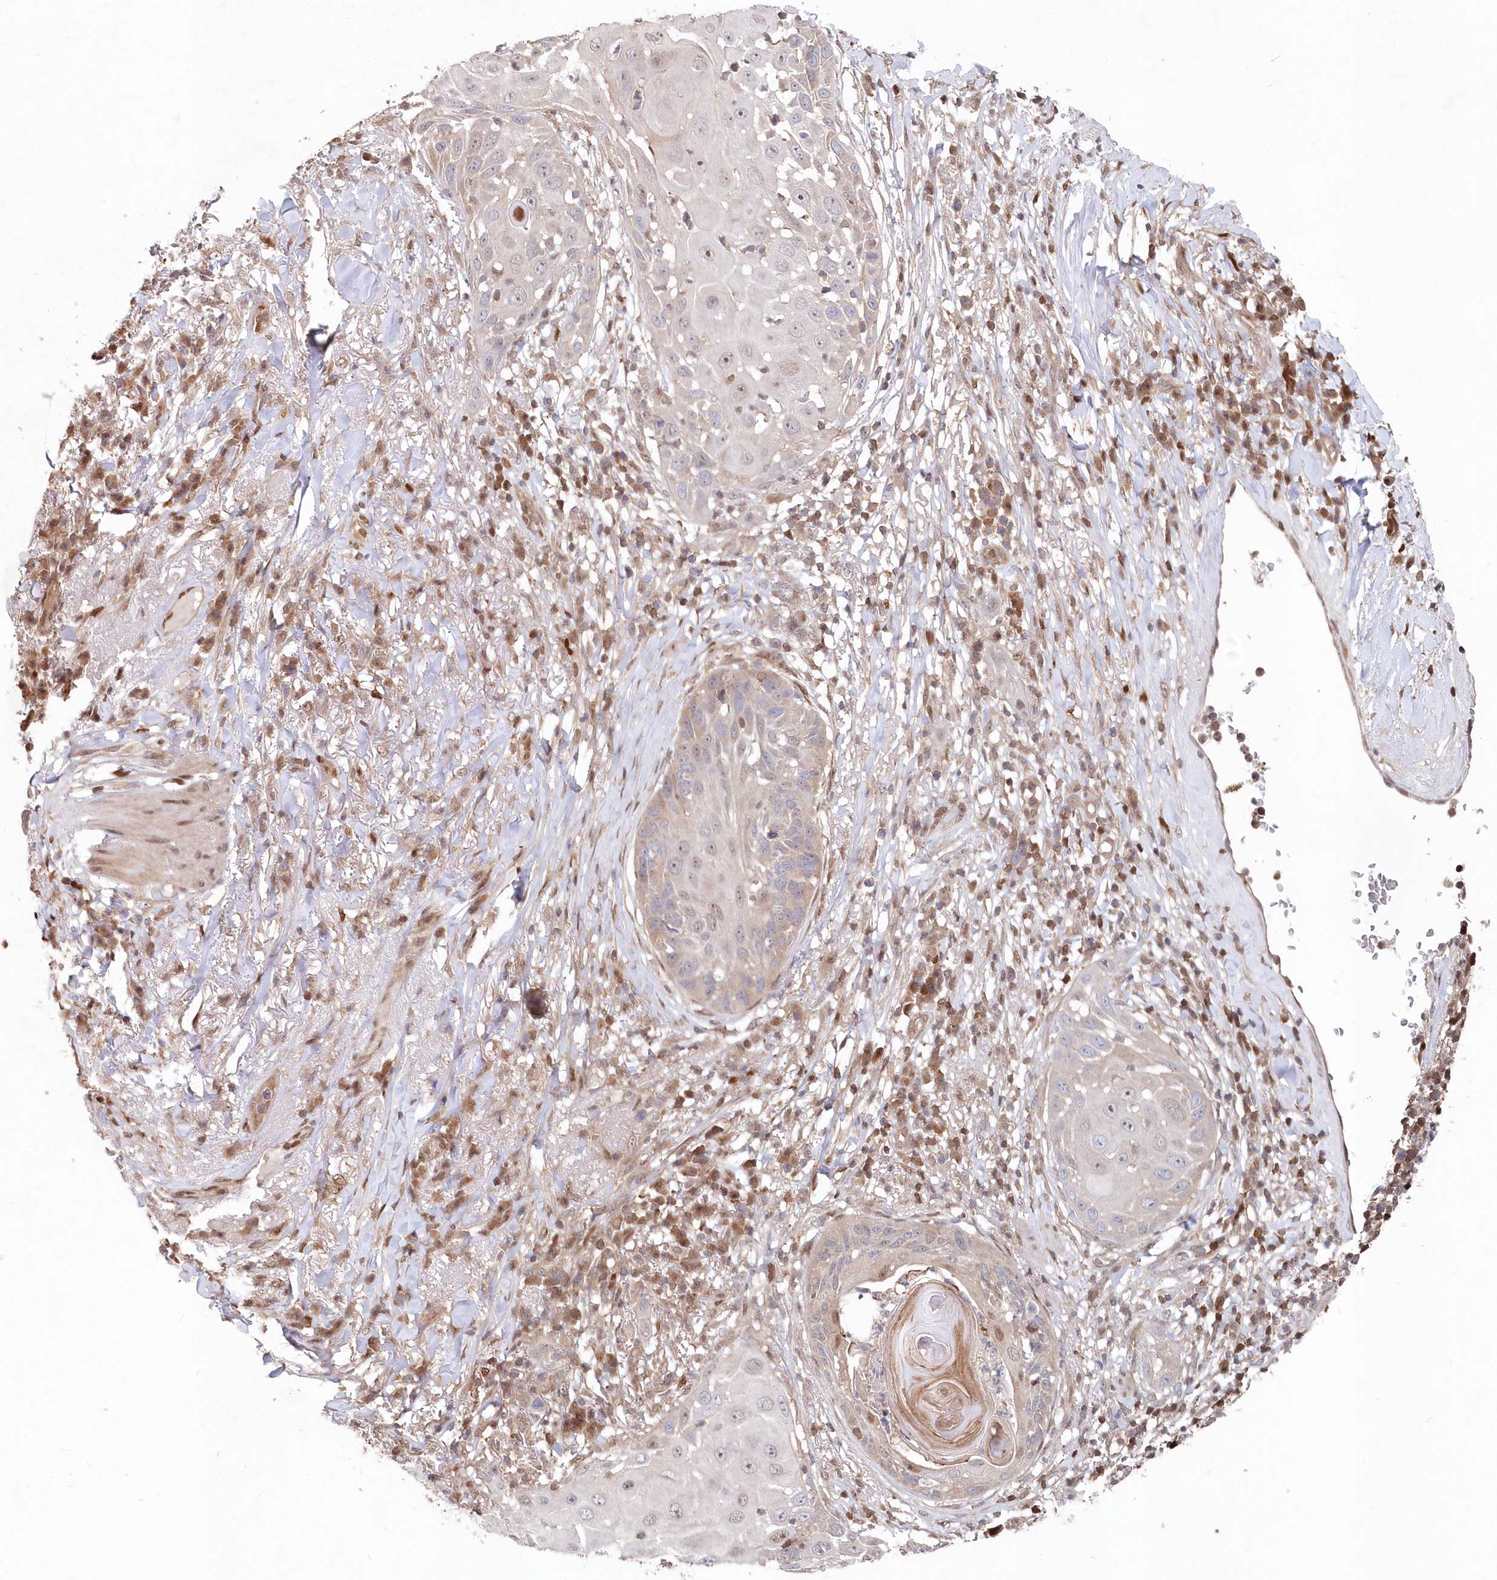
{"staining": {"intensity": "negative", "quantity": "none", "location": "none"}, "tissue": "skin cancer", "cell_type": "Tumor cells", "image_type": "cancer", "snomed": [{"axis": "morphology", "description": "Squamous cell carcinoma, NOS"}, {"axis": "topography", "description": "Skin"}], "caption": "DAB immunohistochemical staining of human skin squamous cell carcinoma displays no significant staining in tumor cells. (Brightfield microscopy of DAB (3,3'-diaminobenzidine) immunohistochemistry at high magnification).", "gene": "ABHD14B", "patient": {"sex": "female", "age": 44}}